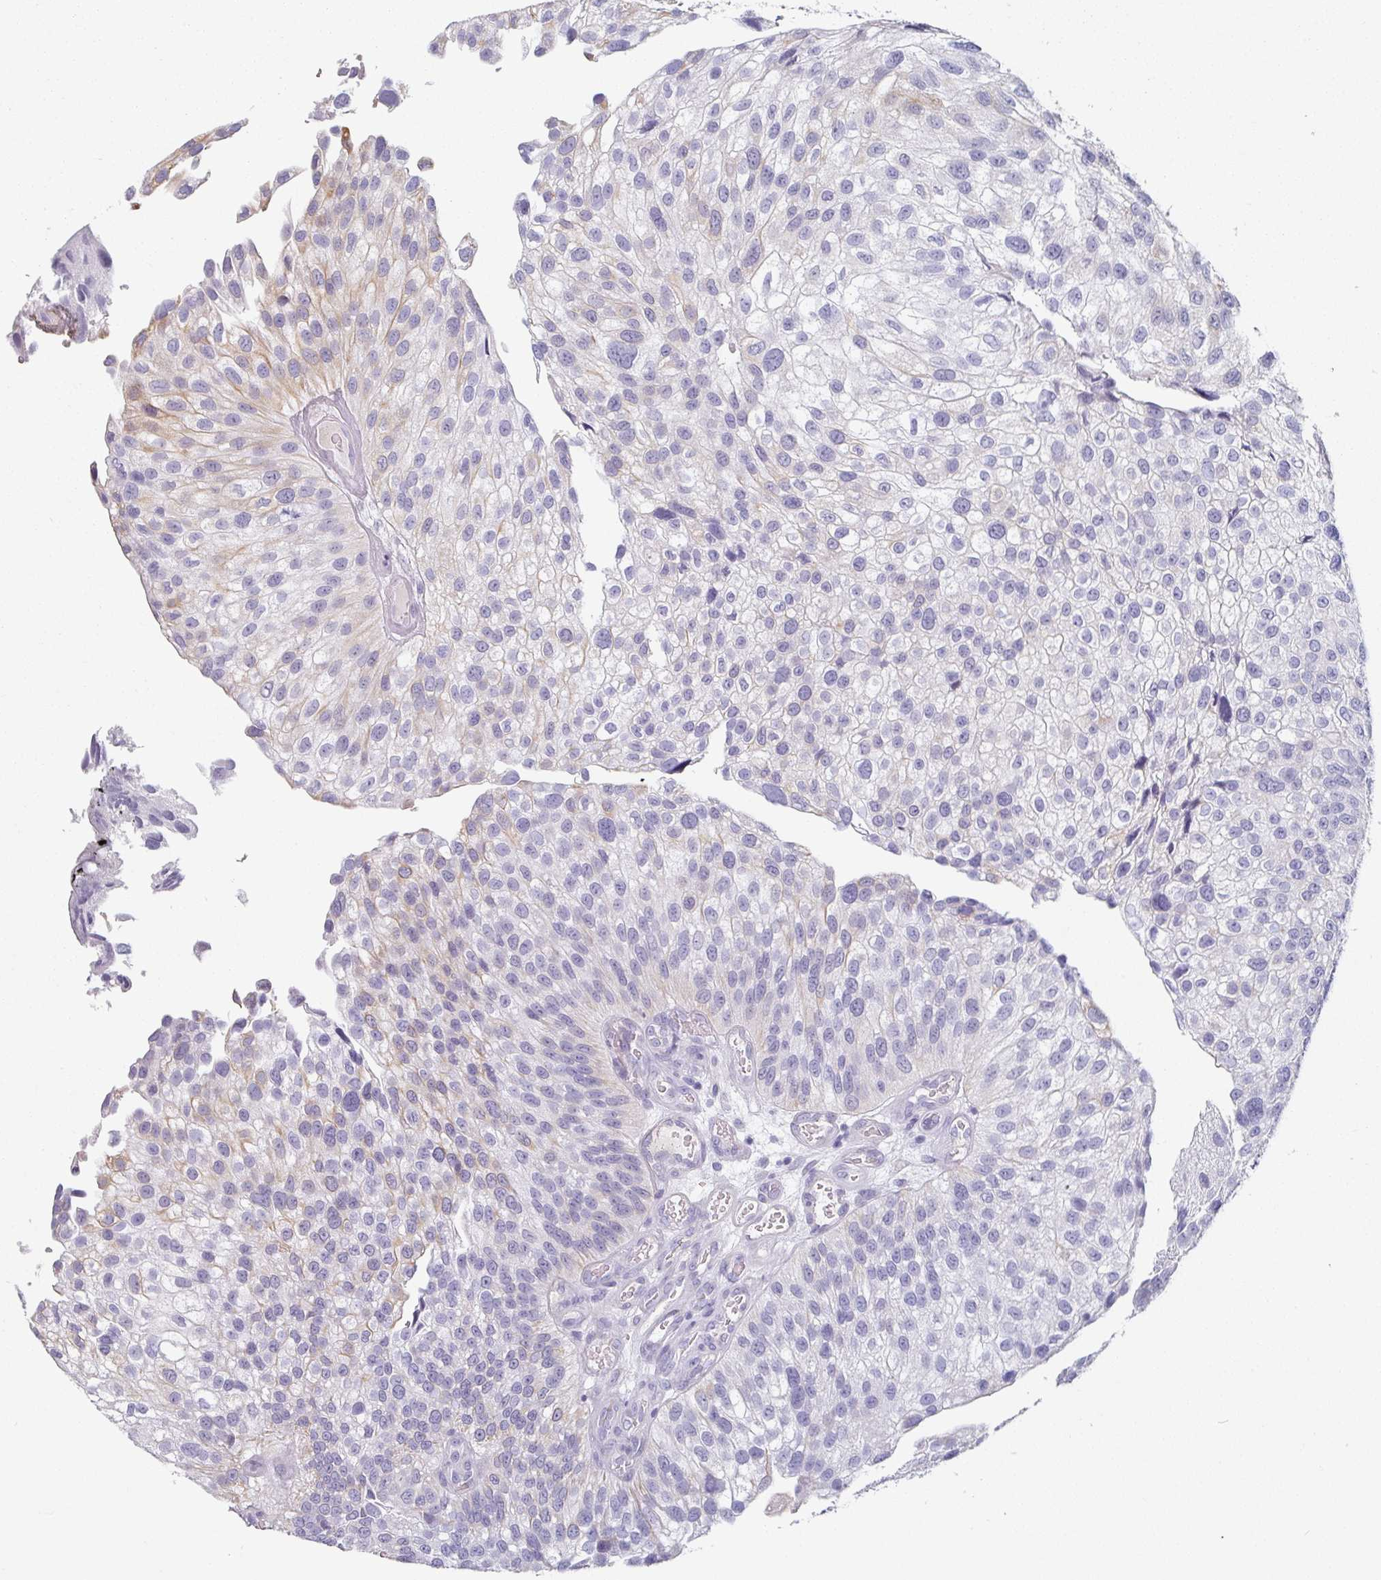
{"staining": {"intensity": "negative", "quantity": "none", "location": "none"}, "tissue": "urothelial cancer", "cell_type": "Tumor cells", "image_type": "cancer", "snomed": [{"axis": "morphology", "description": "Urothelial carcinoma, NOS"}, {"axis": "topography", "description": "Urinary bladder"}], "caption": "Immunohistochemical staining of transitional cell carcinoma displays no significant staining in tumor cells. (IHC, brightfield microscopy, high magnification).", "gene": "CEP78", "patient": {"sex": "male", "age": 87}}